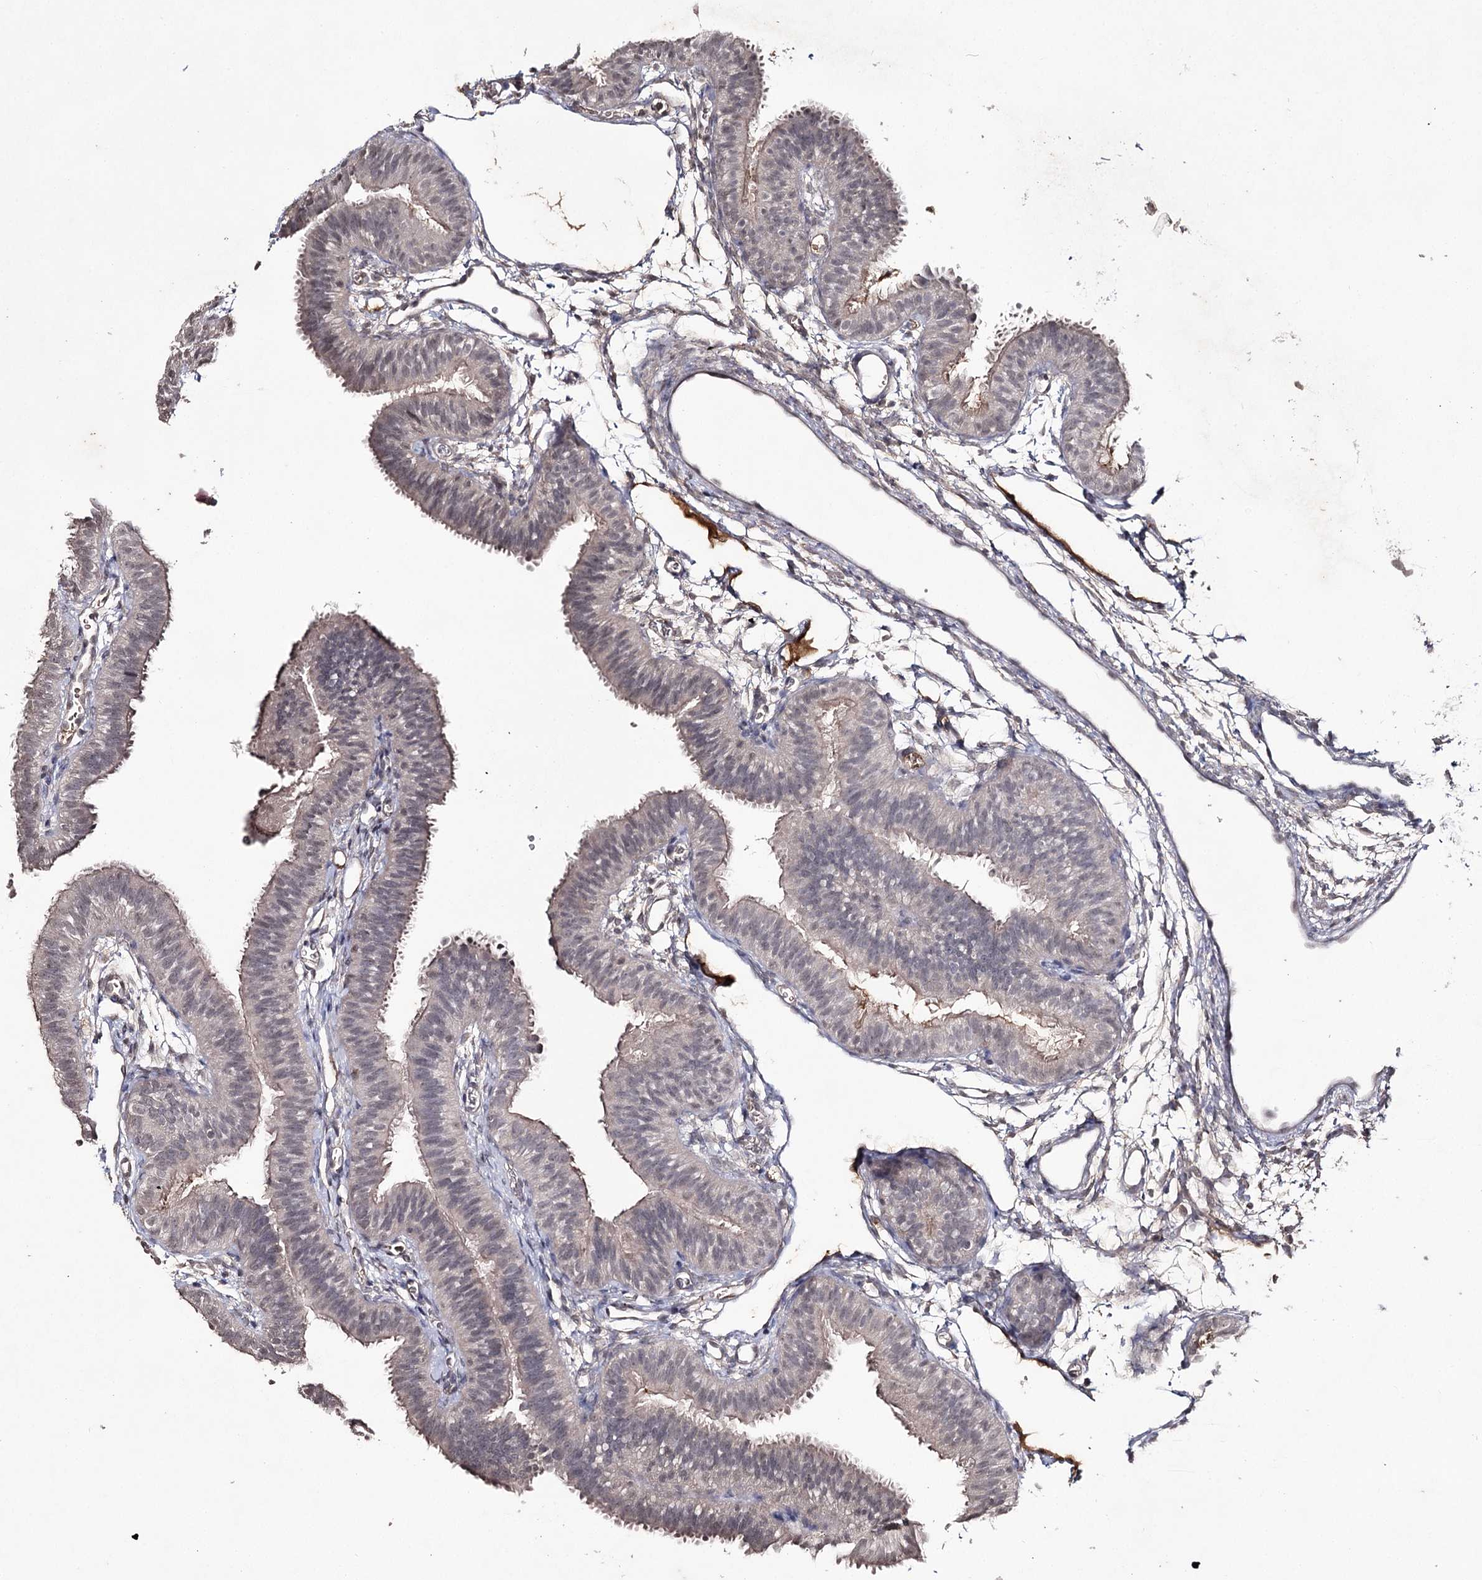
{"staining": {"intensity": "weak", "quantity": "<25%", "location": "cytoplasmic/membranous"}, "tissue": "fallopian tube", "cell_type": "Glandular cells", "image_type": "normal", "snomed": [{"axis": "morphology", "description": "Normal tissue, NOS"}, {"axis": "topography", "description": "Fallopian tube"}], "caption": "Glandular cells are negative for protein expression in normal human fallopian tube. (DAB (3,3'-diaminobenzidine) IHC visualized using brightfield microscopy, high magnification).", "gene": "SYNGR3", "patient": {"sex": "female", "age": 35}}